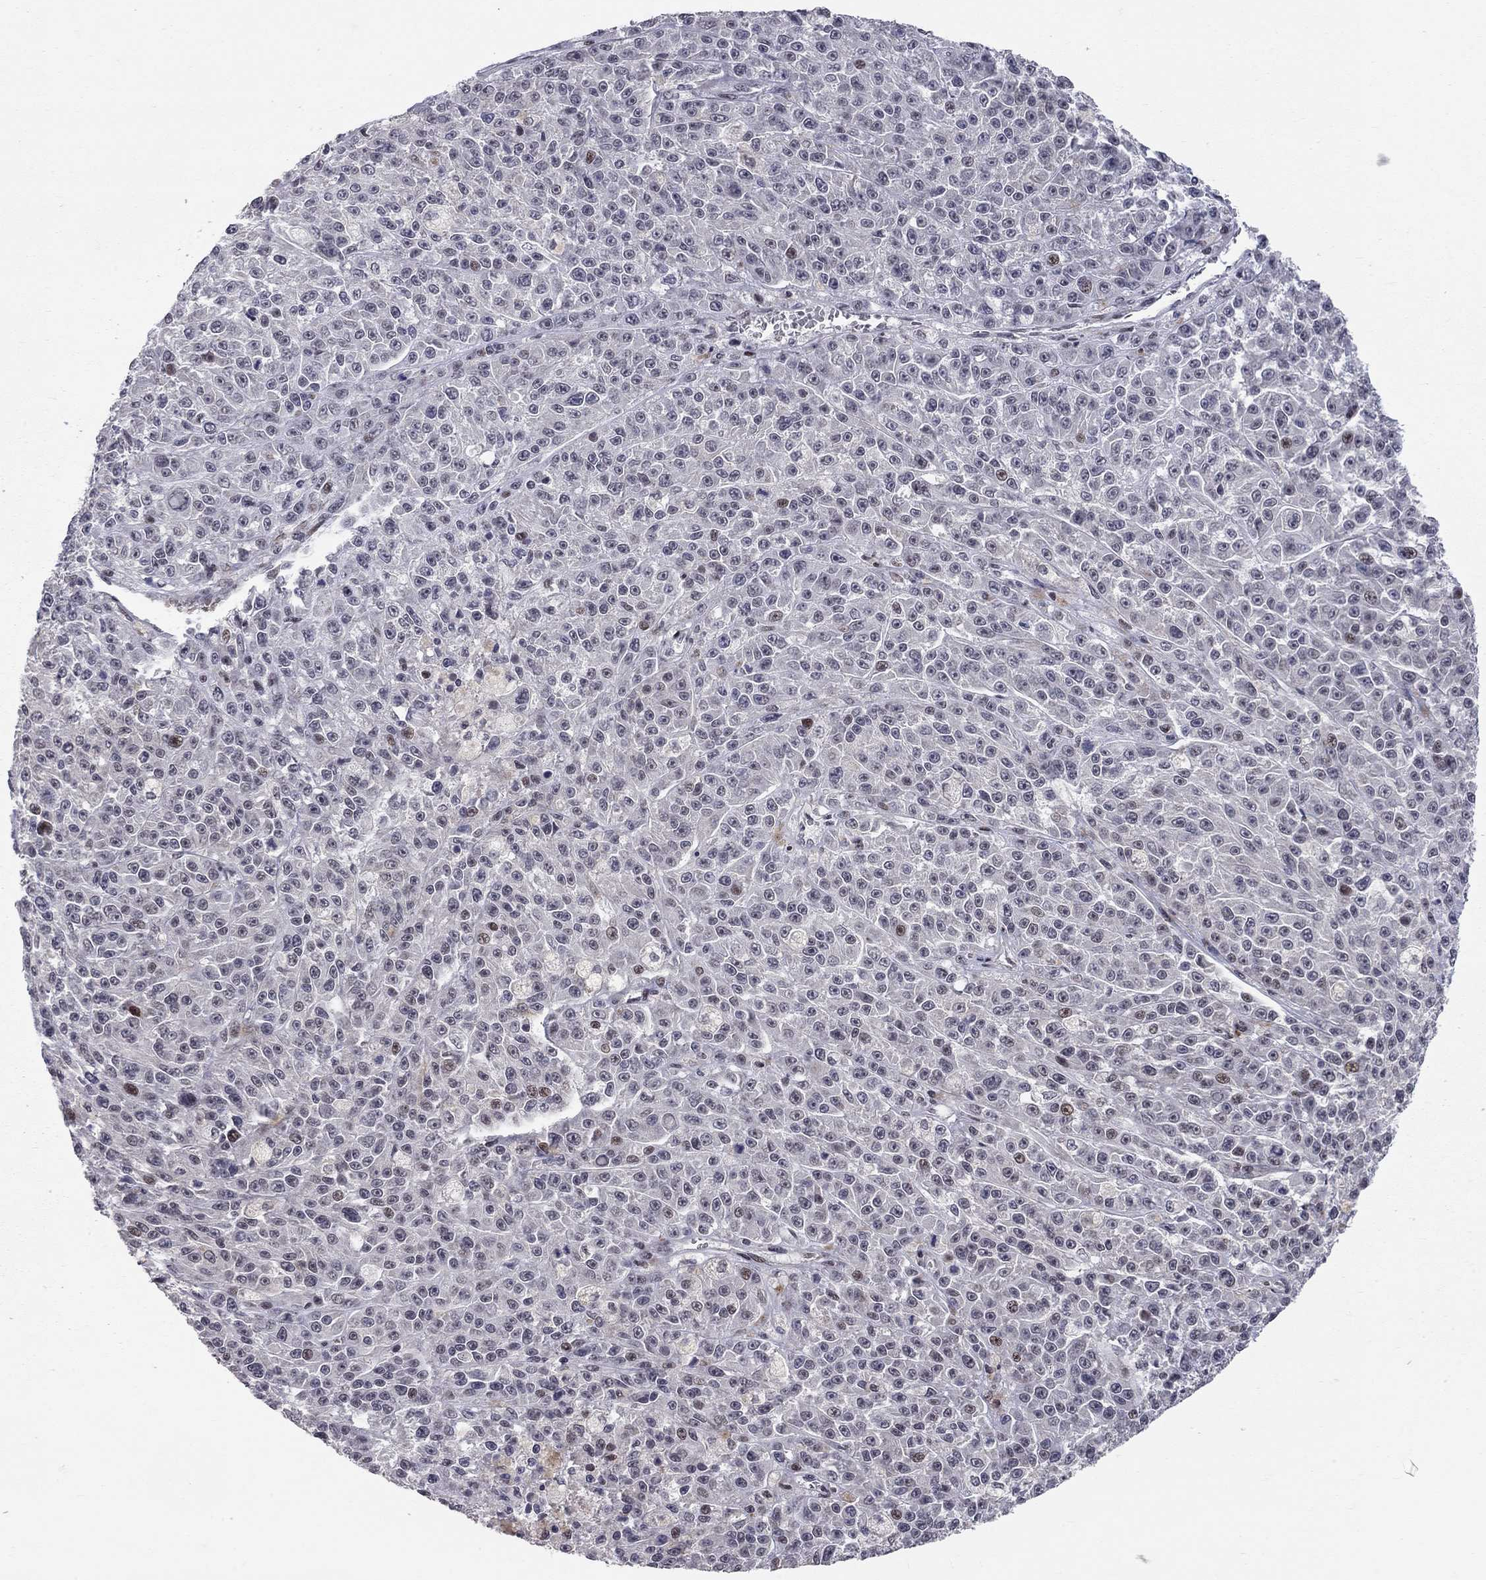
{"staining": {"intensity": "negative", "quantity": "none", "location": "none"}, "tissue": "melanoma", "cell_type": "Tumor cells", "image_type": "cancer", "snomed": [{"axis": "morphology", "description": "Malignant melanoma, NOS"}, {"axis": "topography", "description": "Skin"}], "caption": "Immunohistochemical staining of human melanoma displays no significant expression in tumor cells.", "gene": "HDAC3", "patient": {"sex": "female", "age": 58}}